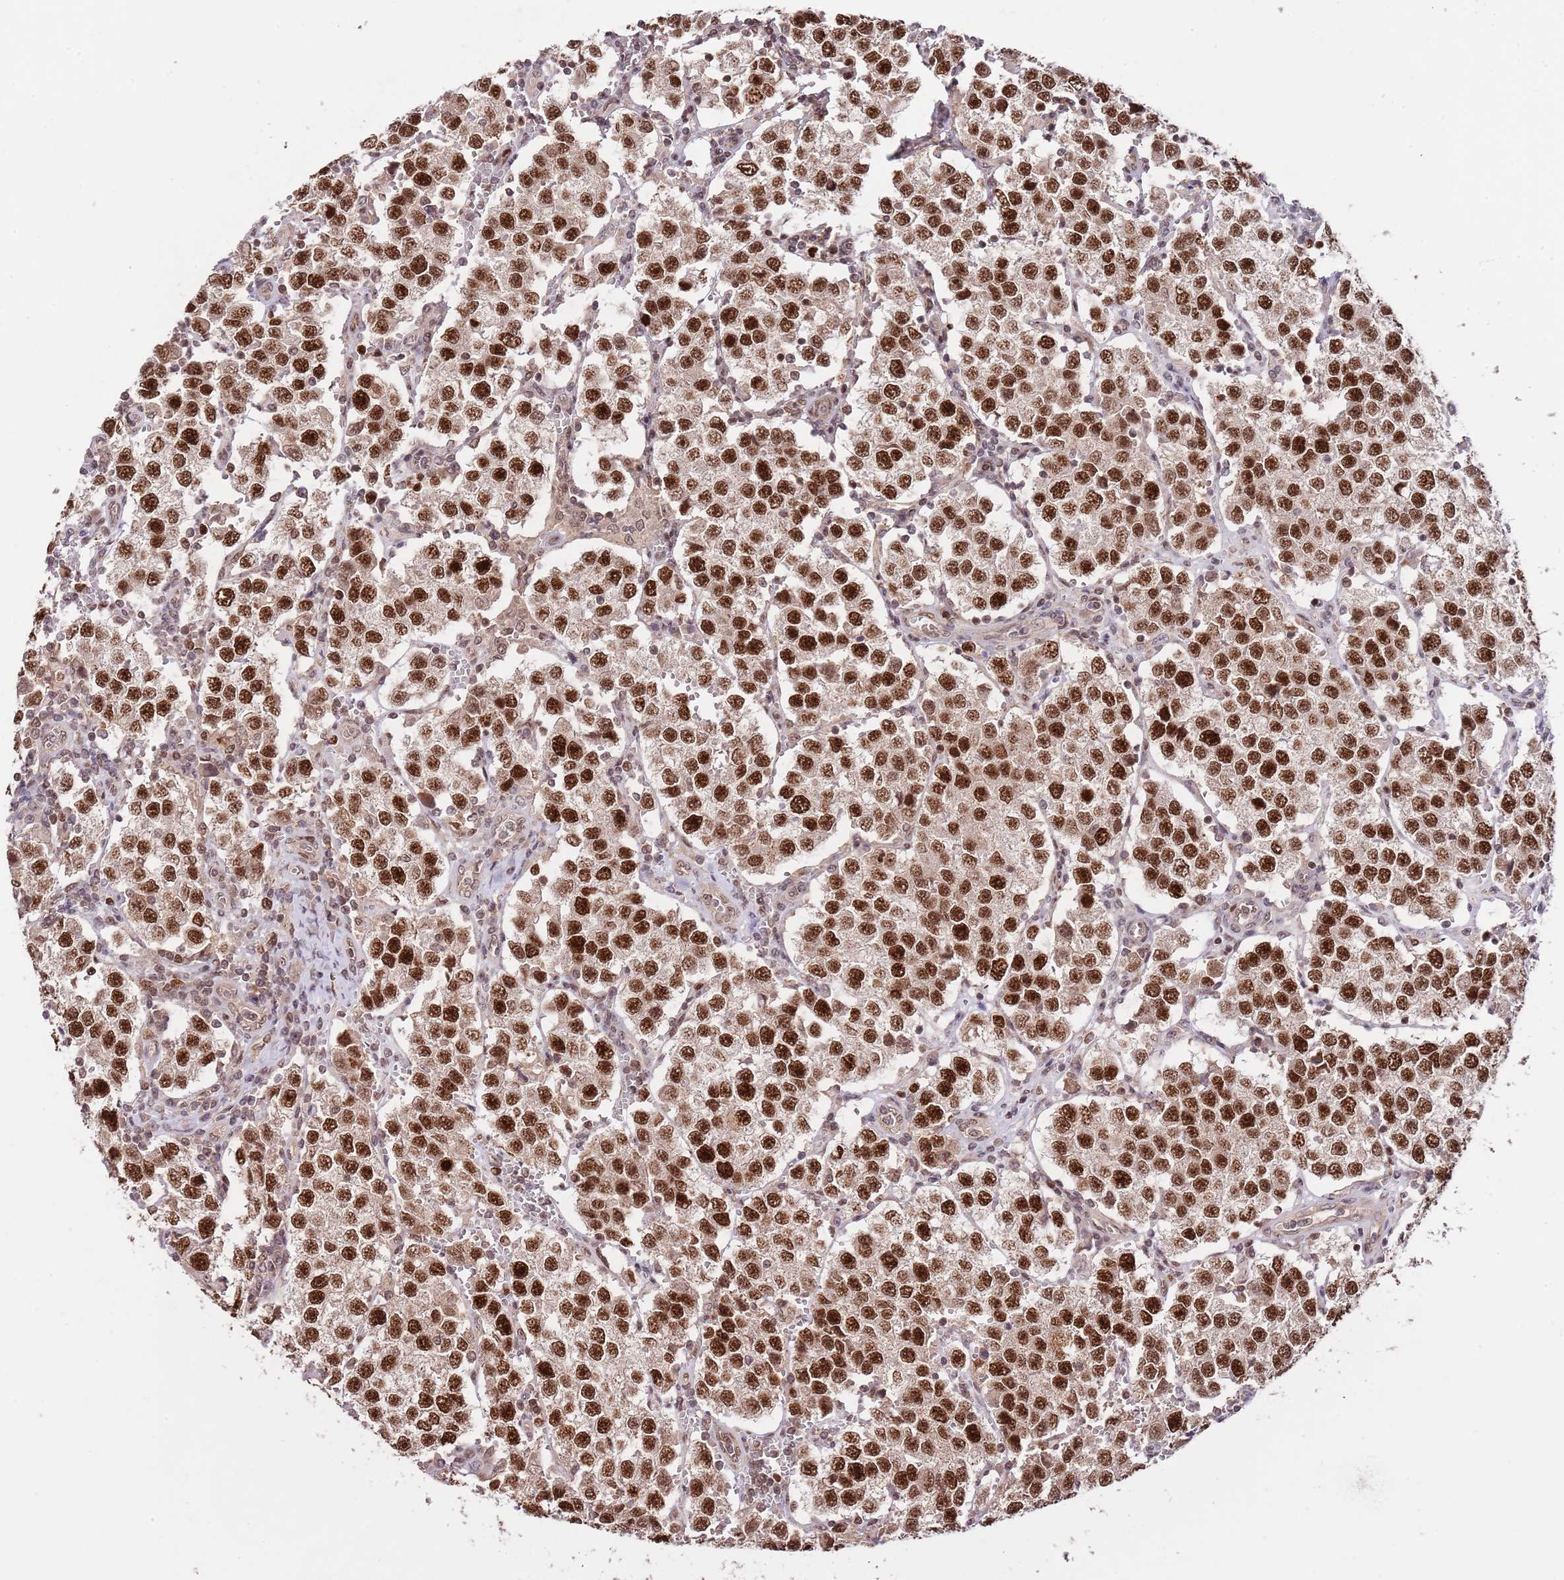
{"staining": {"intensity": "strong", "quantity": ">75%", "location": "nuclear"}, "tissue": "testis cancer", "cell_type": "Tumor cells", "image_type": "cancer", "snomed": [{"axis": "morphology", "description": "Seminoma, NOS"}, {"axis": "topography", "description": "Testis"}], "caption": "Testis seminoma stained with a brown dye shows strong nuclear positive expression in about >75% of tumor cells.", "gene": "RIF1", "patient": {"sex": "male", "age": 37}}